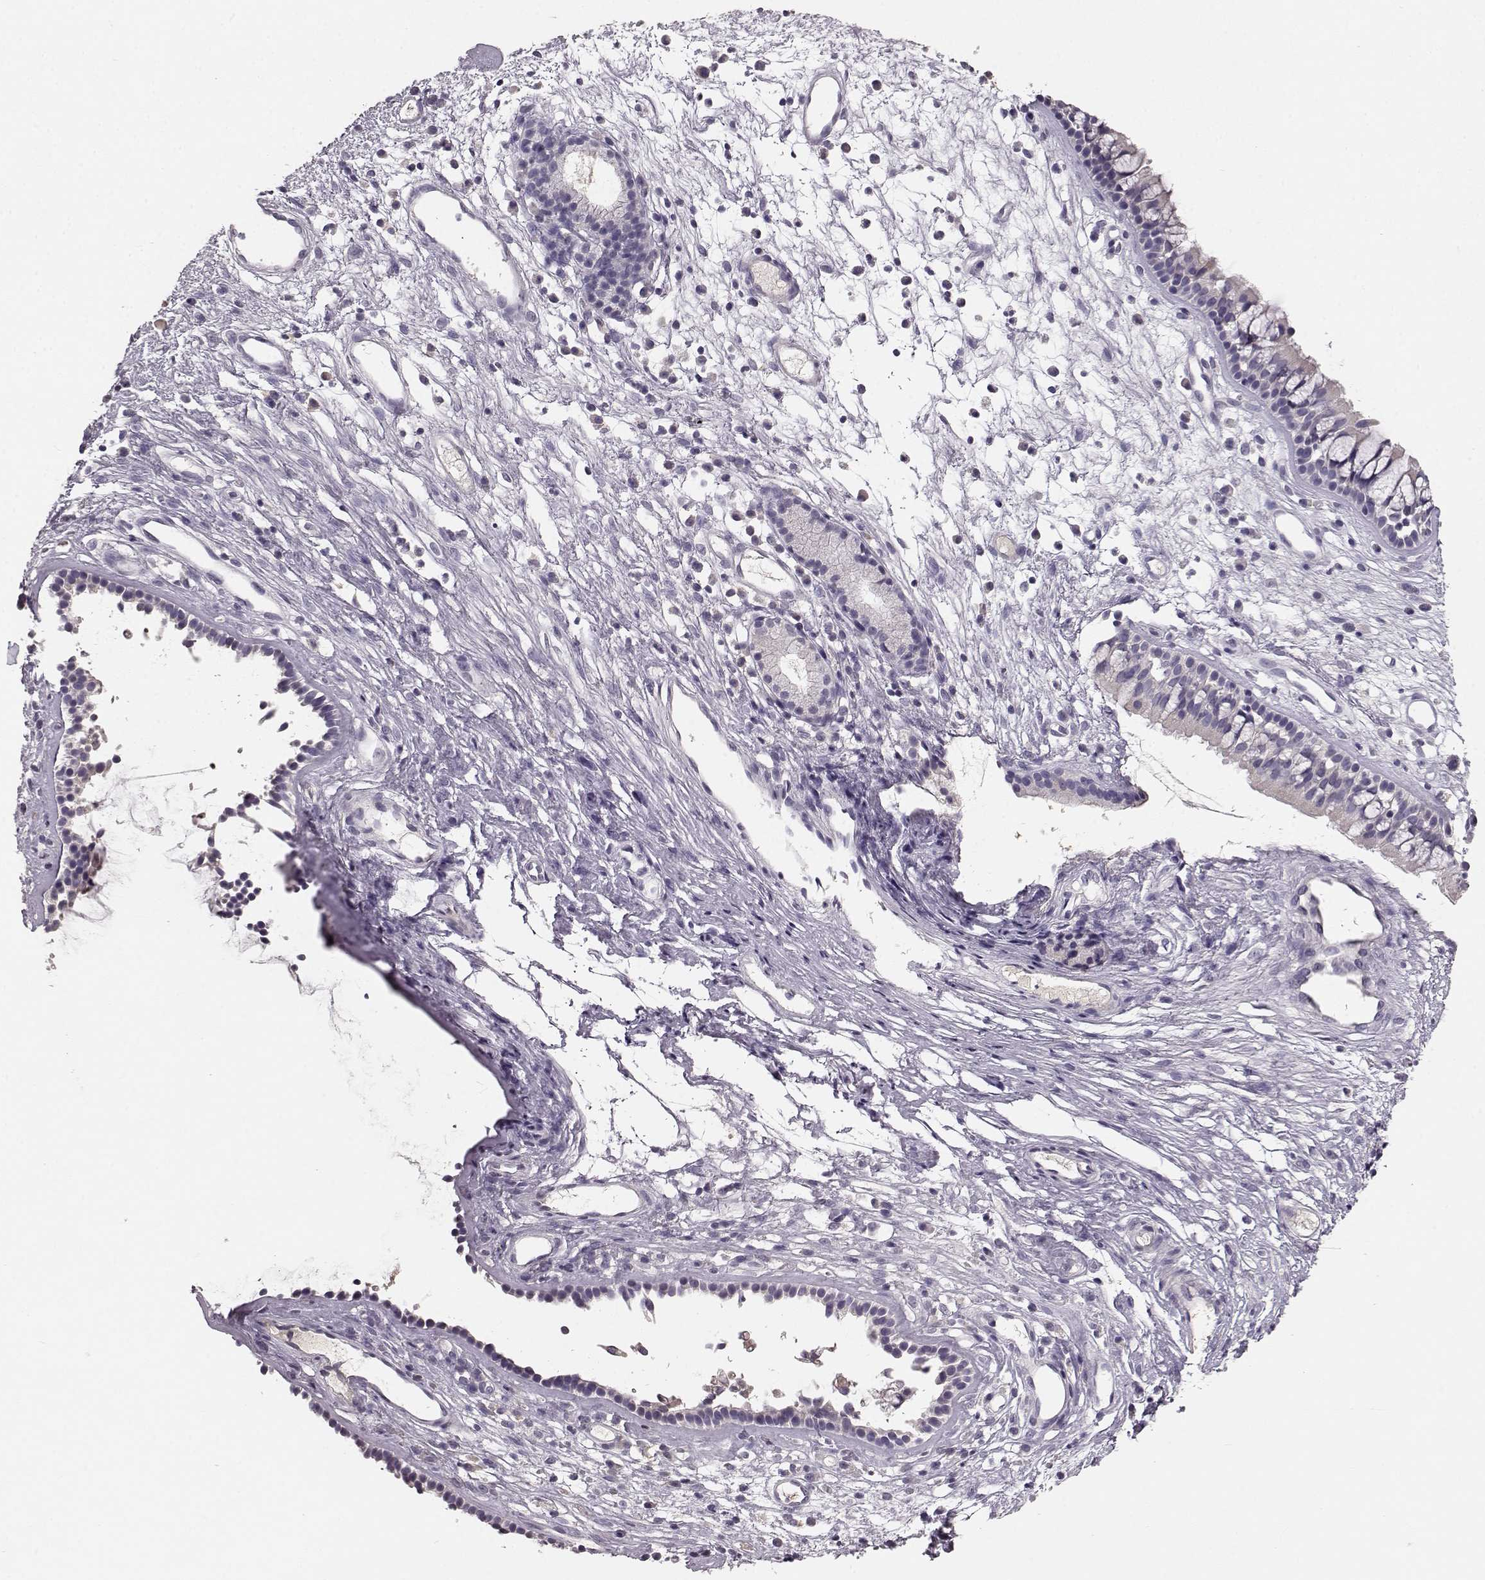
{"staining": {"intensity": "negative", "quantity": "none", "location": "none"}, "tissue": "nasopharynx", "cell_type": "Respiratory epithelial cells", "image_type": "normal", "snomed": [{"axis": "morphology", "description": "Normal tissue, NOS"}, {"axis": "topography", "description": "Nasopharynx"}], "caption": "Immunohistochemistry histopathology image of benign nasopharynx: human nasopharynx stained with DAB (3,3'-diaminobenzidine) reveals no significant protein positivity in respiratory epithelial cells. (DAB (3,3'-diaminobenzidine) immunohistochemistry (IHC) visualized using brightfield microscopy, high magnification).", "gene": "BFSP2", "patient": {"sex": "male", "age": 77}}